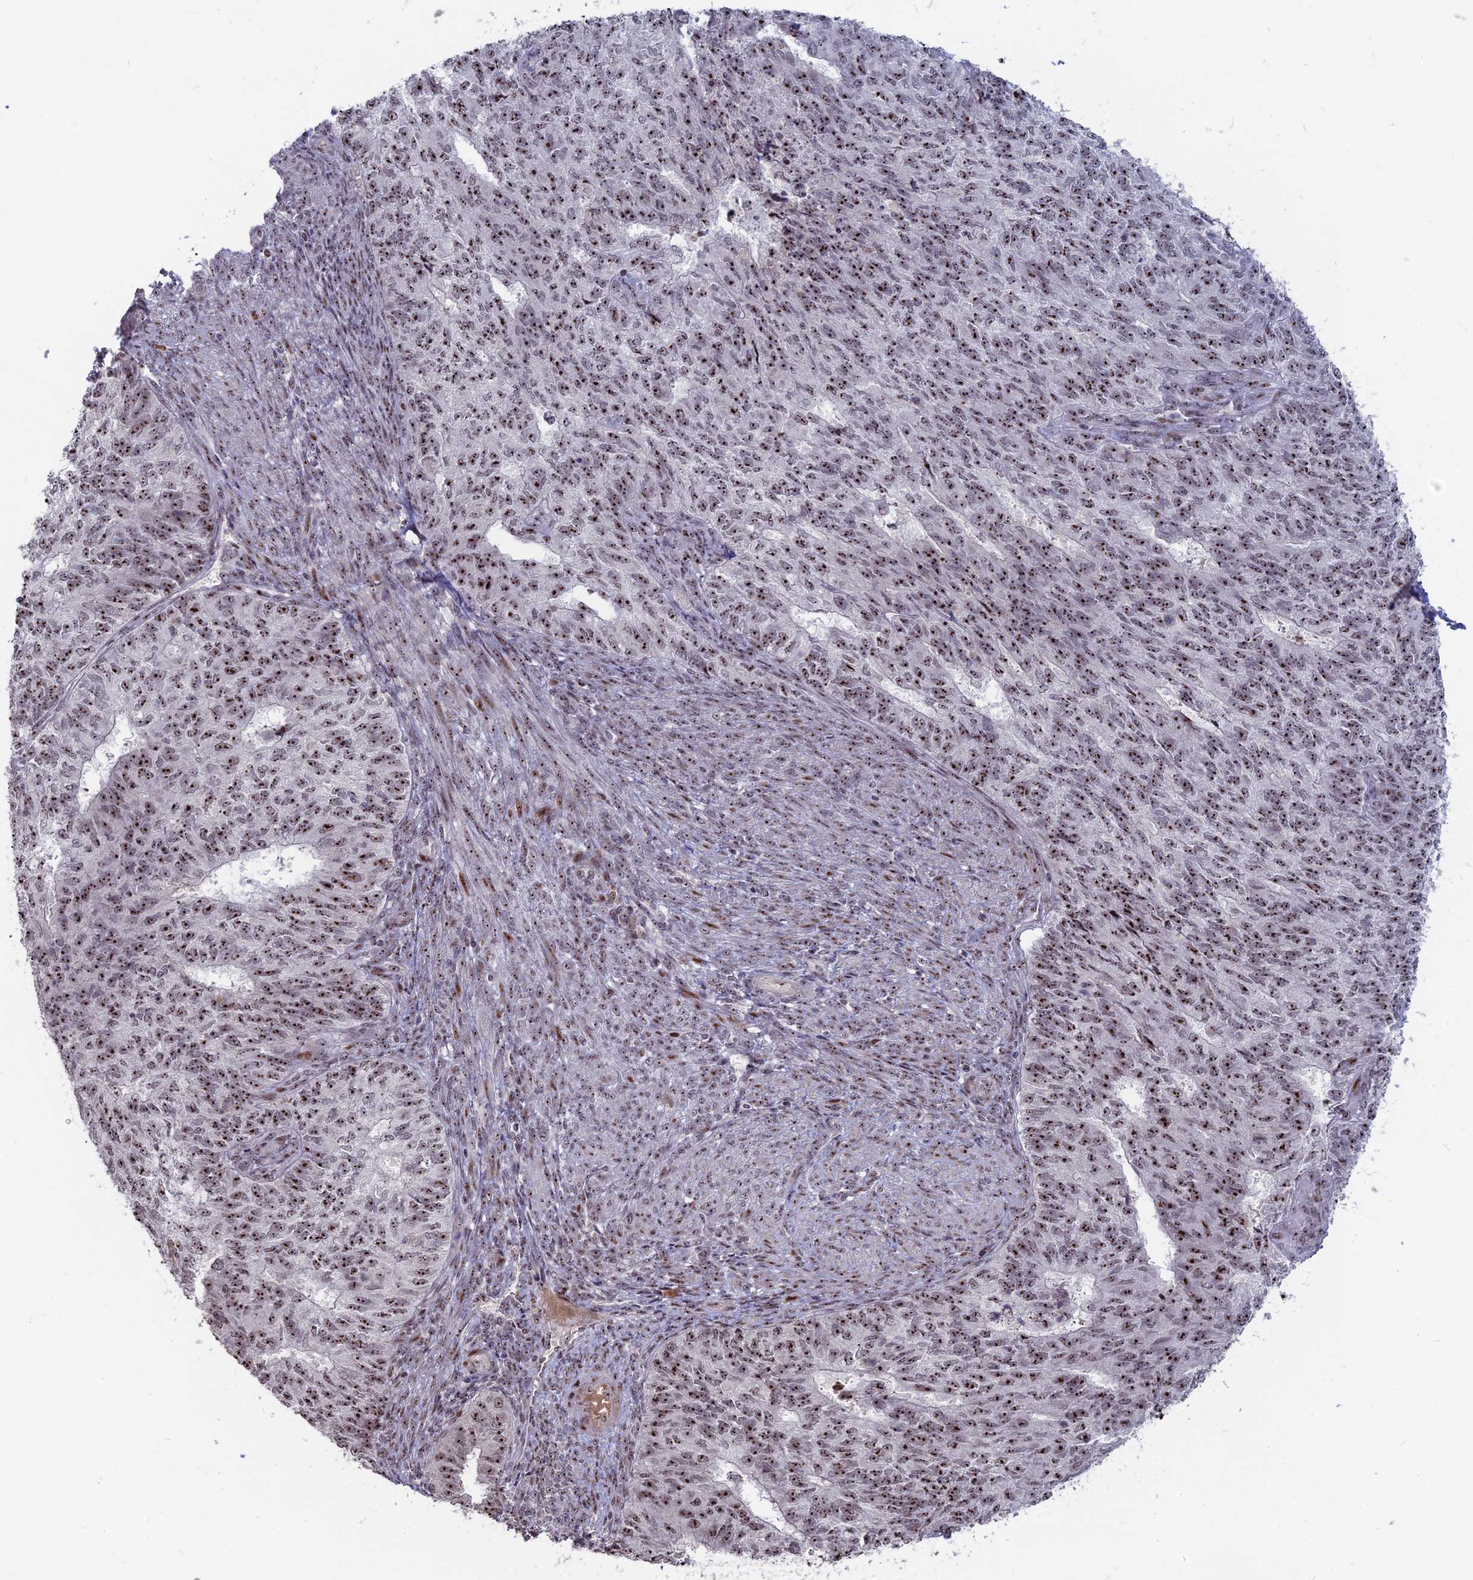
{"staining": {"intensity": "strong", "quantity": ">75%", "location": "nuclear"}, "tissue": "endometrial cancer", "cell_type": "Tumor cells", "image_type": "cancer", "snomed": [{"axis": "morphology", "description": "Adenocarcinoma, NOS"}, {"axis": "topography", "description": "Endometrium"}], "caption": "Strong nuclear positivity for a protein is present in approximately >75% of tumor cells of endometrial cancer (adenocarcinoma) using immunohistochemistry.", "gene": "FAM131A", "patient": {"sex": "female", "age": 32}}